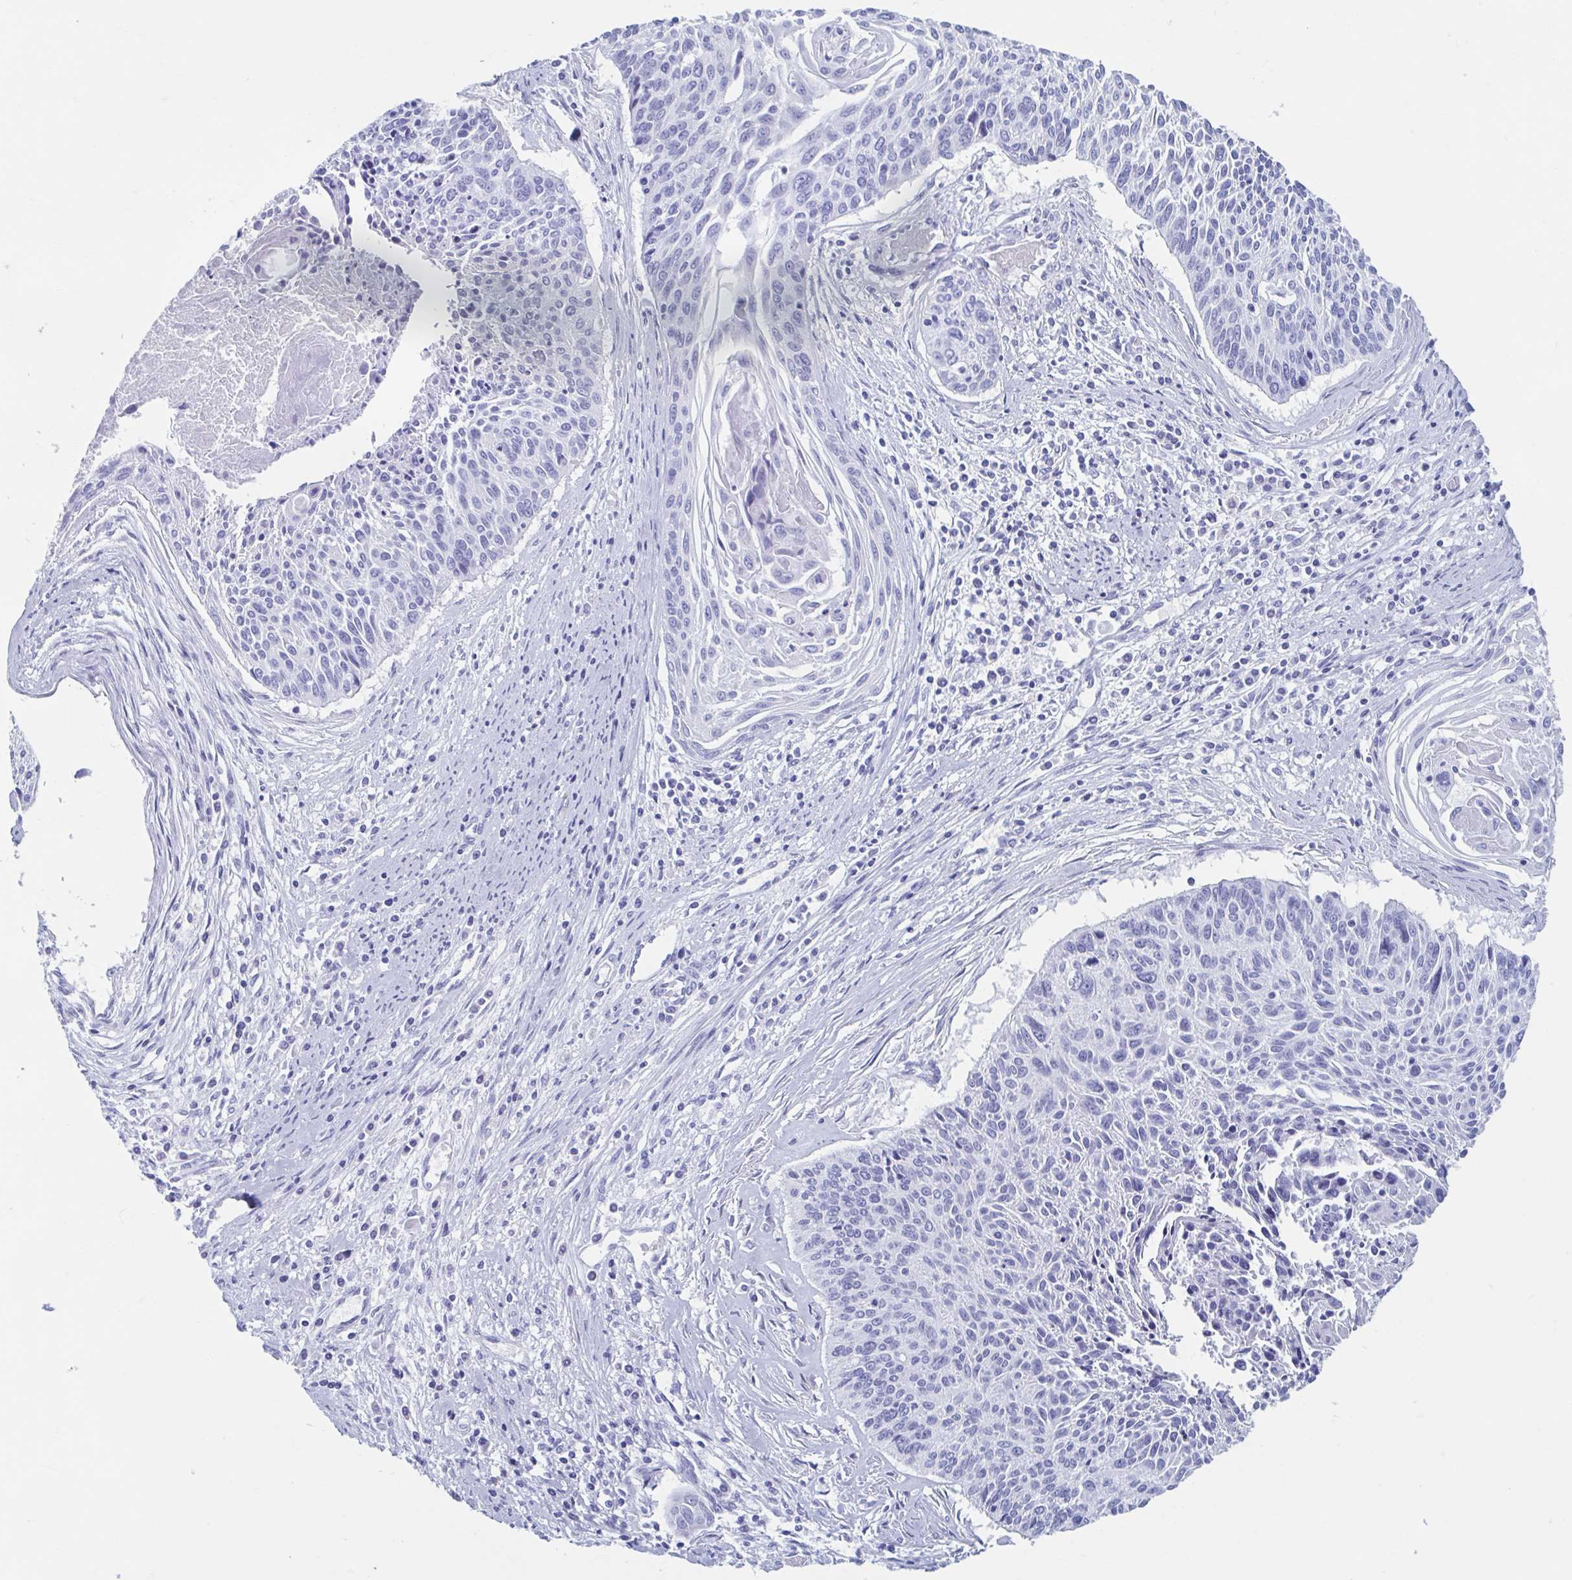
{"staining": {"intensity": "negative", "quantity": "none", "location": "none"}, "tissue": "cervical cancer", "cell_type": "Tumor cells", "image_type": "cancer", "snomed": [{"axis": "morphology", "description": "Squamous cell carcinoma, NOS"}, {"axis": "topography", "description": "Cervix"}], "caption": "Immunohistochemical staining of cervical squamous cell carcinoma reveals no significant positivity in tumor cells.", "gene": "HDGFL1", "patient": {"sex": "female", "age": 55}}